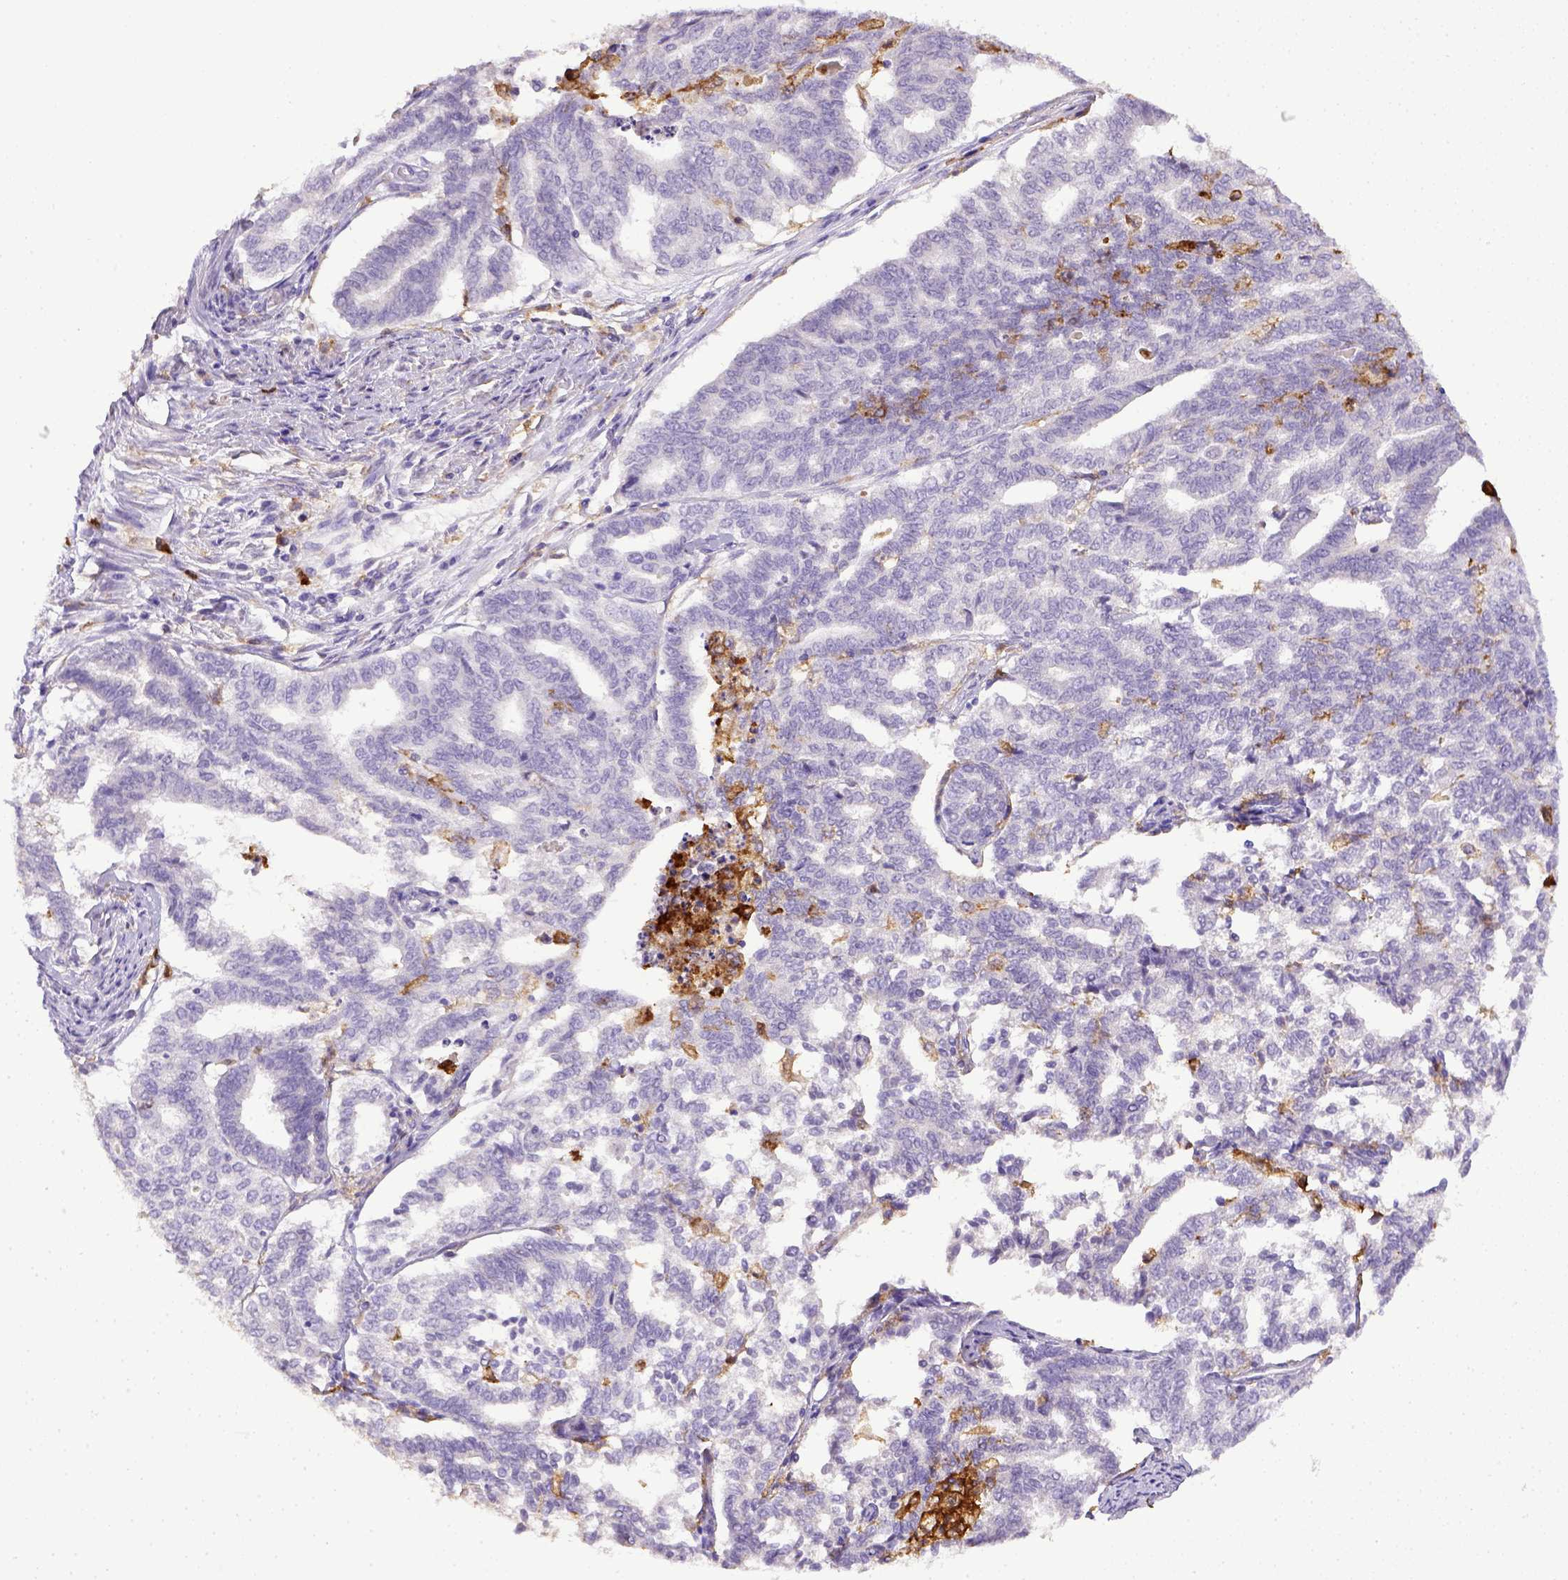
{"staining": {"intensity": "negative", "quantity": "none", "location": "none"}, "tissue": "endometrial cancer", "cell_type": "Tumor cells", "image_type": "cancer", "snomed": [{"axis": "morphology", "description": "Adenocarcinoma, NOS"}, {"axis": "topography", "description": "Endometrium"}], "caption": "A high-resolution micrograph shows immunohistochemistry (IHC) staining of adenocarcinoma (endometrial), which exhibits no significant positivity in tumor cells.", "gene": "ITGAM", "patient": {"sex": "female", "age": 79}}